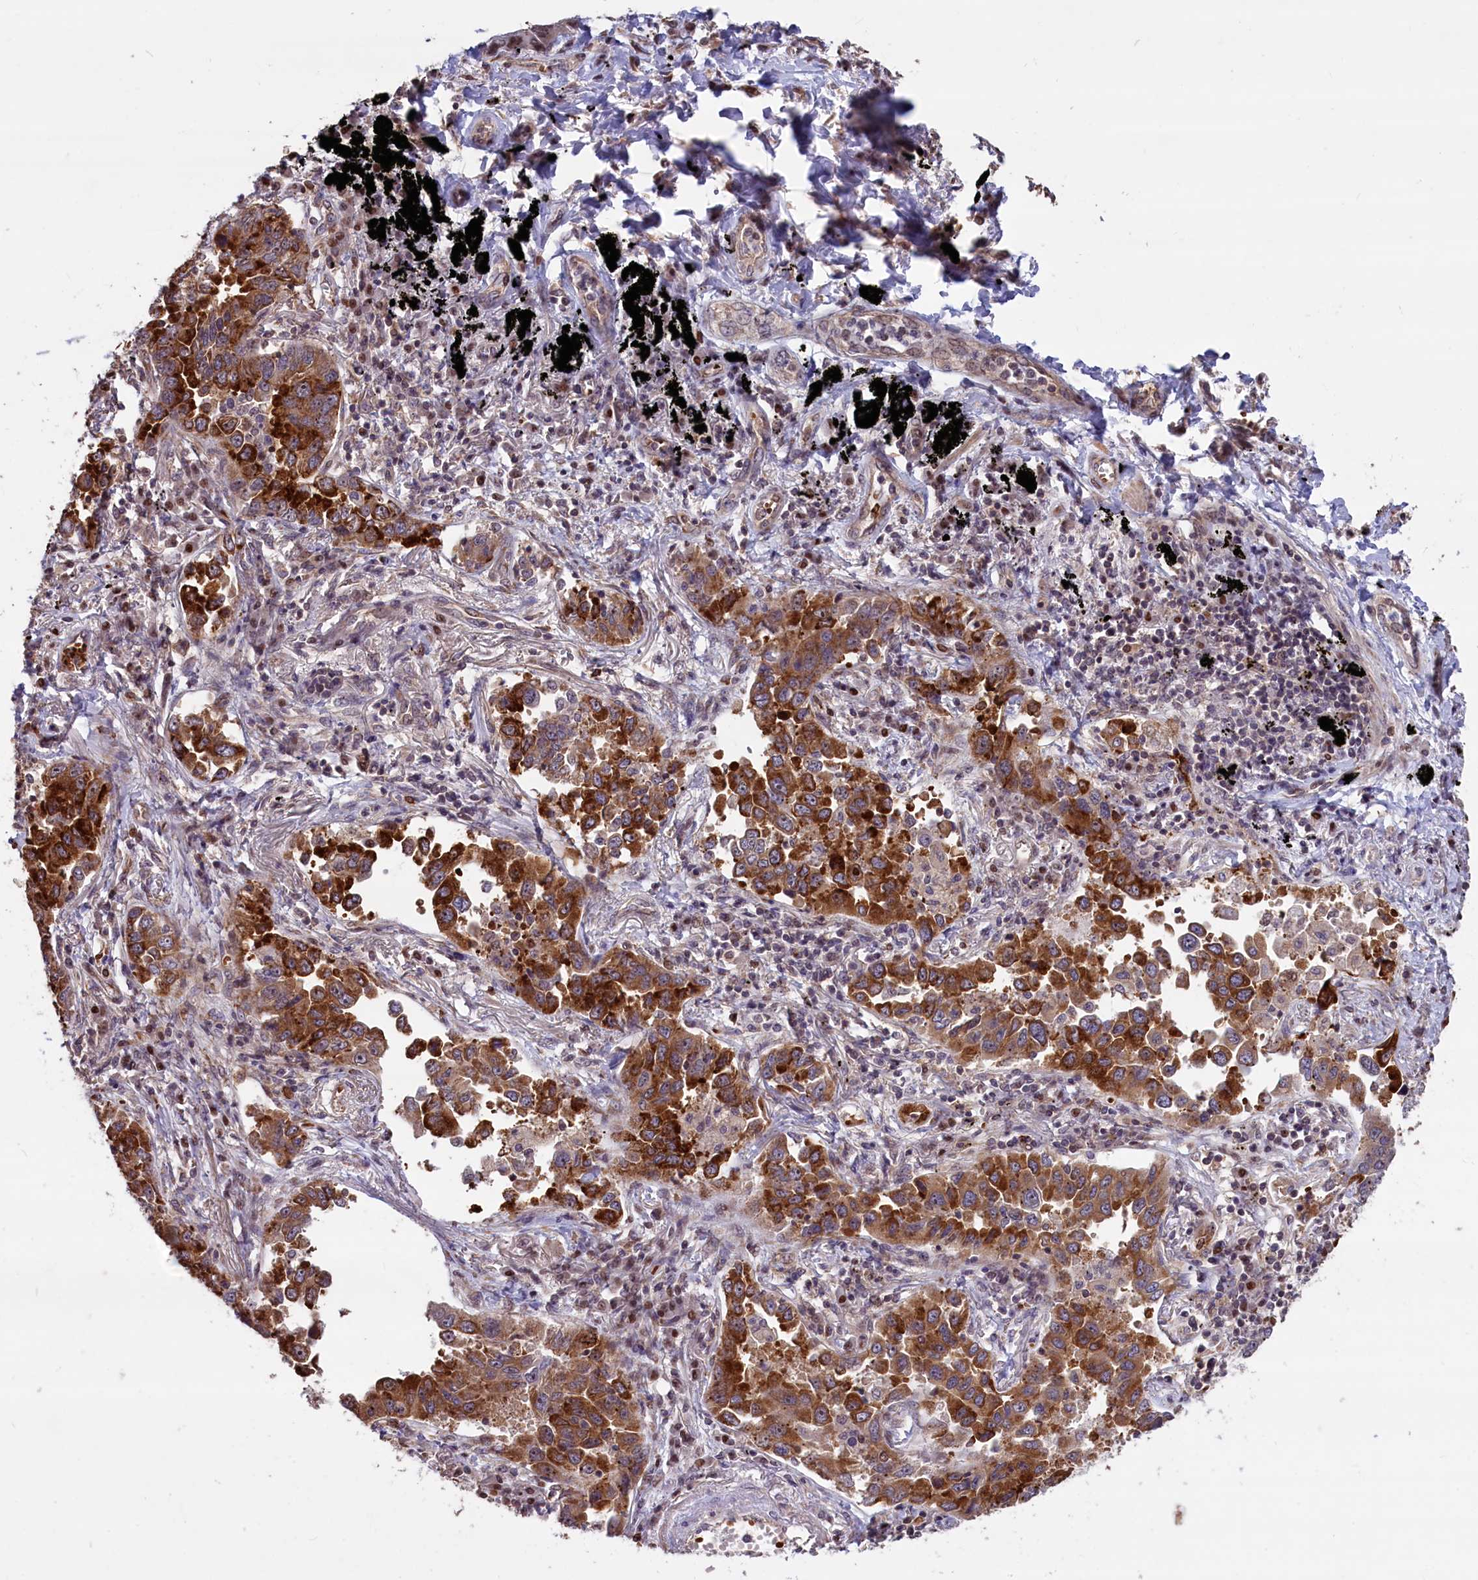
{"staining": {"intensity": "strong", "quantity": ">75%", "location": "cytoplasmic/membranous"}, "tissue": "lung cancer", "cell_type": "Tumor cells", "image_type": "cancer", "snomed": [{"axis": "morphology", "description": "Adenocarcinoma, NOS"}, {"axis": "topography", "description": "Lung"}], "caption": "This is a photomicrograph of immunohistochemistry staining of adenocarcinoma (lung), which shows strong staining in the cytoplasmic/membranous of tumor cells.", "gene": "SHFL", "patient": {"sex": "male", "age": 67}}